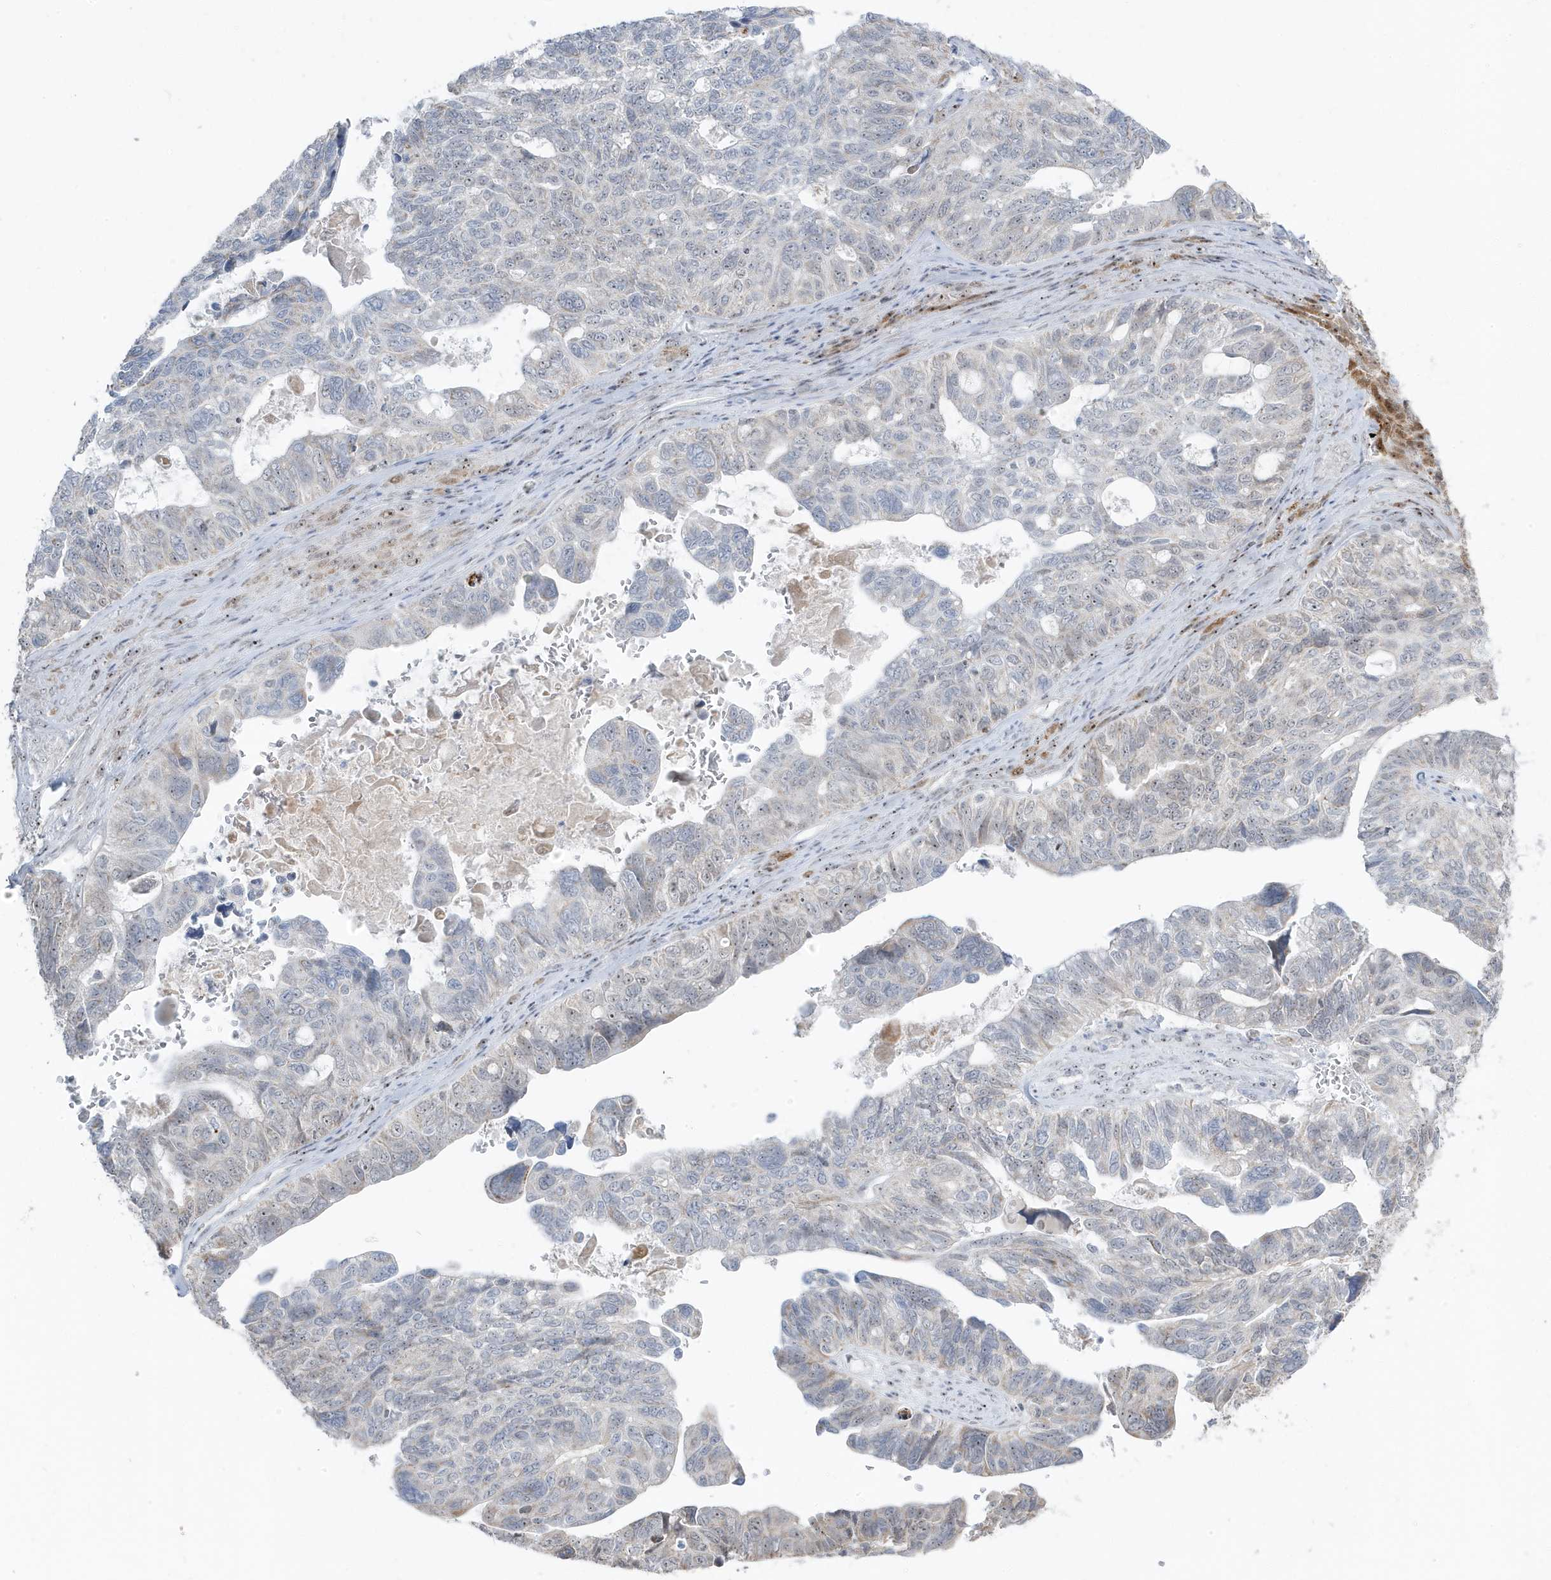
{"staining": {"intensity": "negative", "quantity": "none", "location": "none"}, "tissue": "ovarian cancer", "cell_type": "Tumor cells", "image_type": "cancer", "snomed": [{"axis": "morphology", "description": "Cystadenocarcinoma, serous, NOS"}, {"axis": "topography", "description": "Ovary"}], "caption": "Immunohistochemistry photomicrograph of serous cystadenocarcinoma (ovarian) stained for a protein (brown), which reveals no positivity in tumor cells. (Stains: DAB immunohistochemistry (IHC) with hematoxylin counter stain, Microscopy: brightfield microscopy at high magnification).", "gene": "TSEN15", "patient": {"sex": "female", "age": 79}}